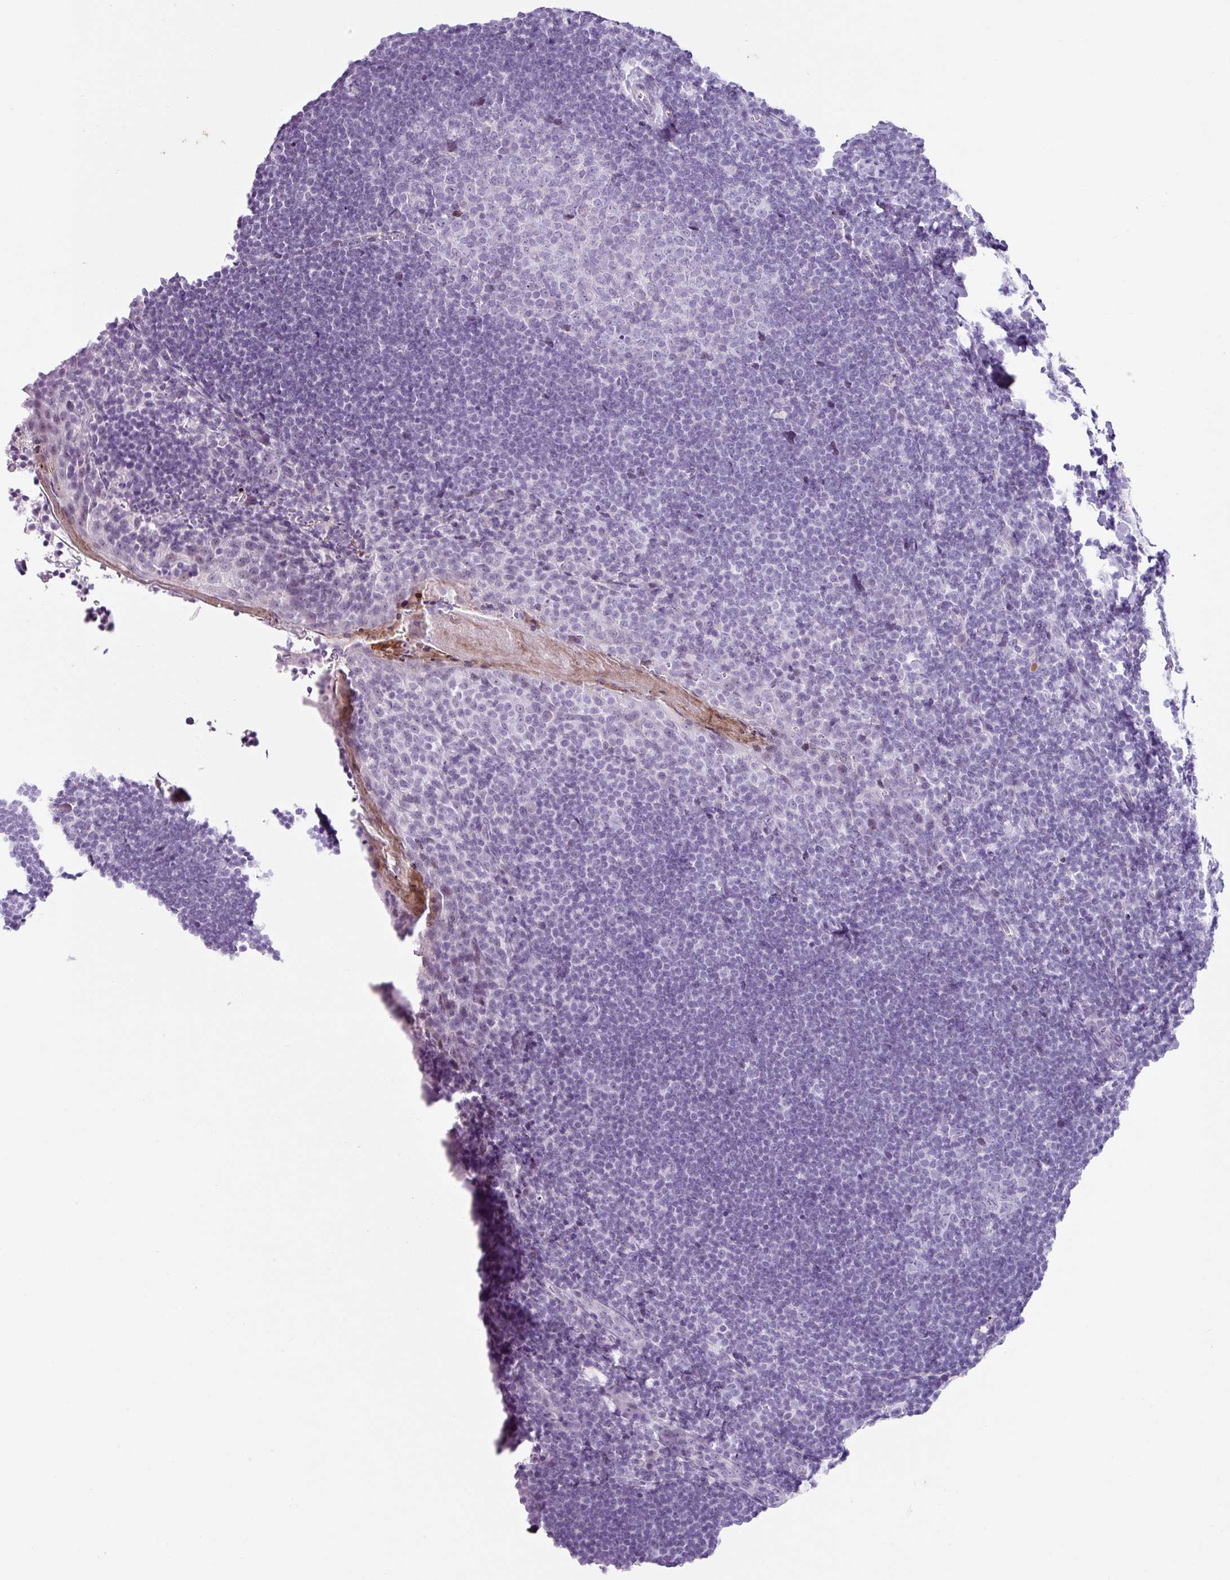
{"staining": {"intensity": "negative", "quantity": "none", "location": "none"}, "tissue": "tonsil", "cell_type": "Germinal center cells", "image_type": "normal", "snomed": [{"axis": "morphology", "description": "Normal tissue, NOS"}, {"axis": "topography", "description": "Tonsil"}], "caption": "Immunohistochemistry (IHC) histopathology image of unremarkable tonsil: human tonsil stained with DAB reveals no significant protein positivity in germinal center cells.", "gene": "TRA2A", "patient": {"sex": "male", "age": 27}}